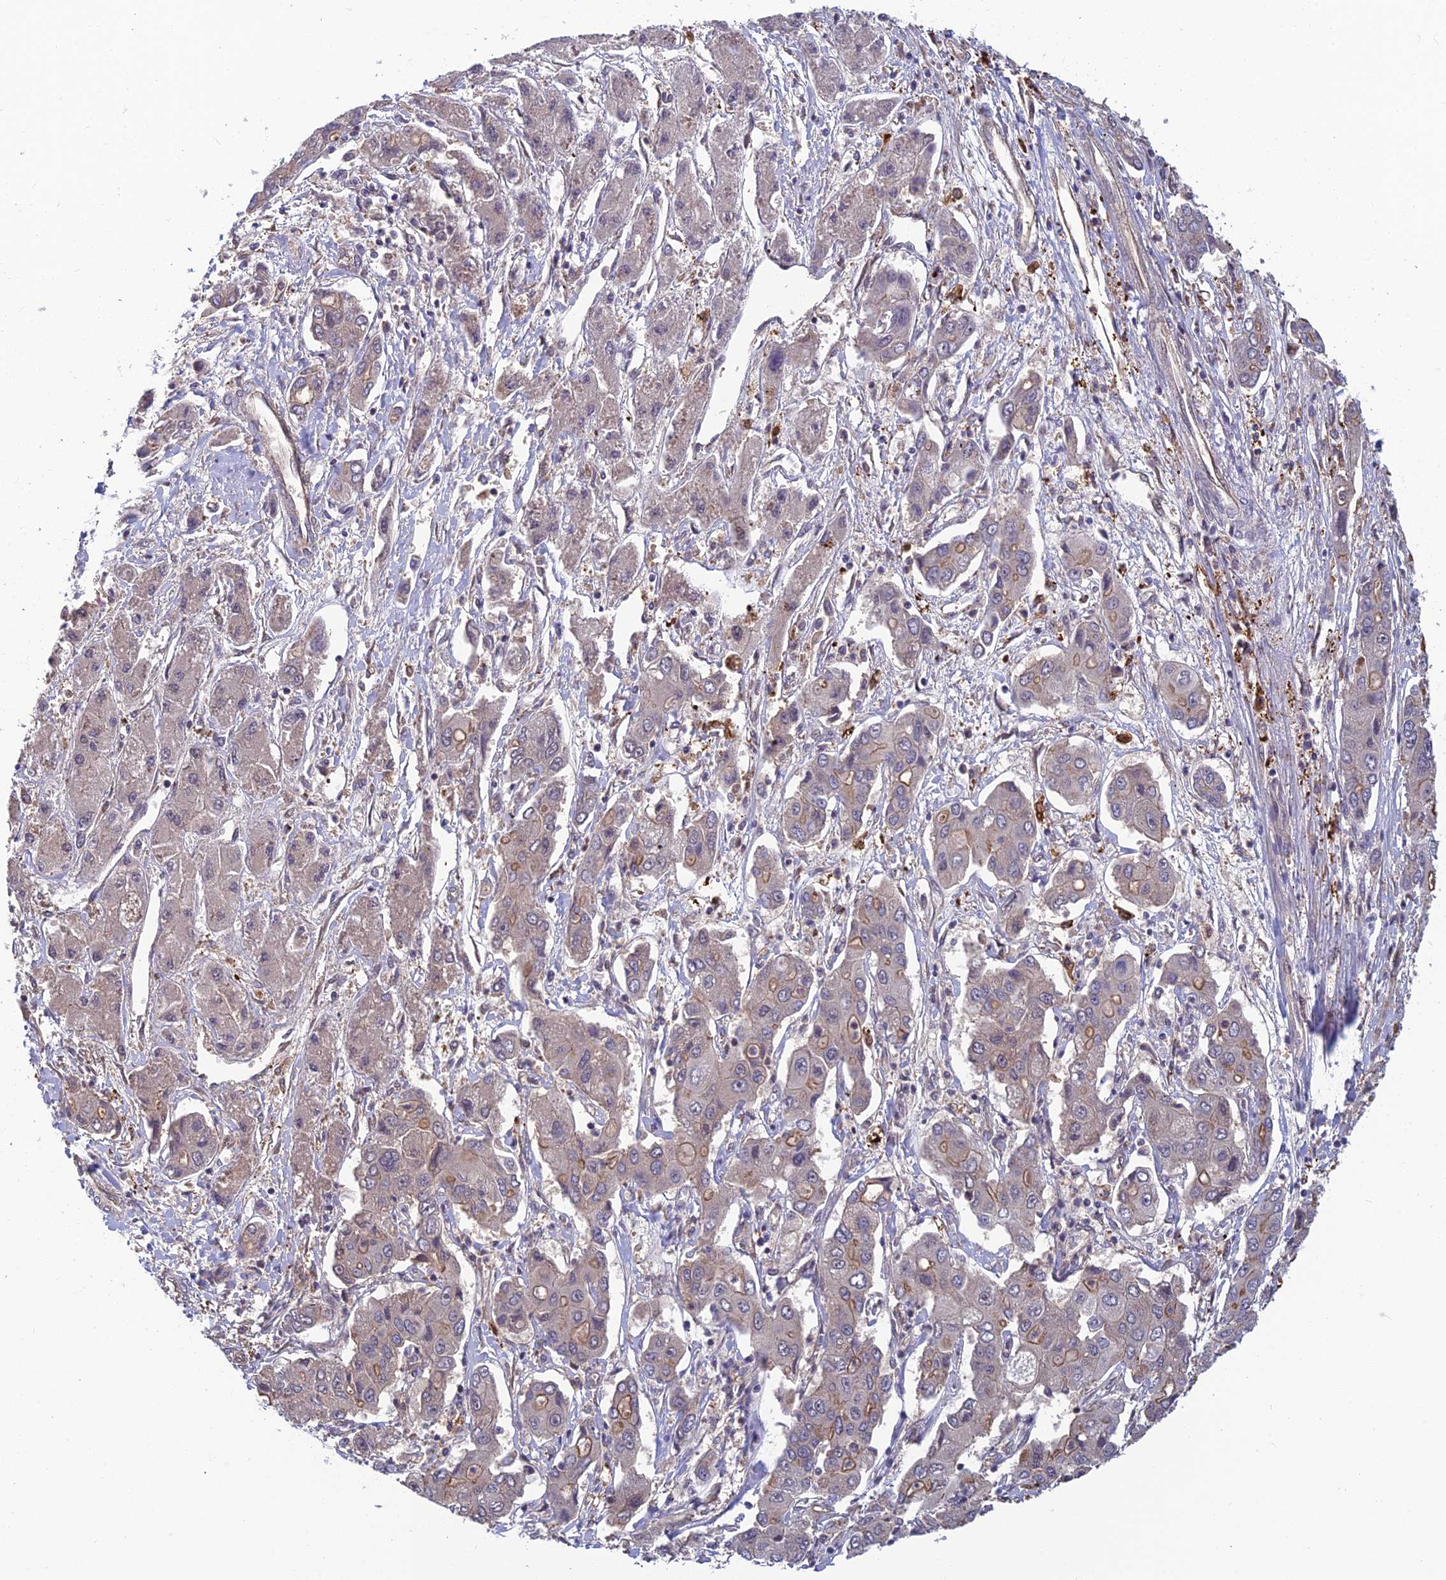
{"staining": {"intensity": "negative", "quantity": "none", "location": "none"}, "tissue": "liver cancer", "cell_type": "Tumor cells", "image_type": "cancer", "snomed": [{"axis": "morphology", "description": "Cholangiocarcinoma"}, {"axis": "topography", "description": "Liver"}], "caption": "Micrograph shows no protein staining in tumor cells of cholangiocarcinoma (liver) tissue.", "gene": "PIKFYVE", "patient": {"sex": "male", "age": 67}}